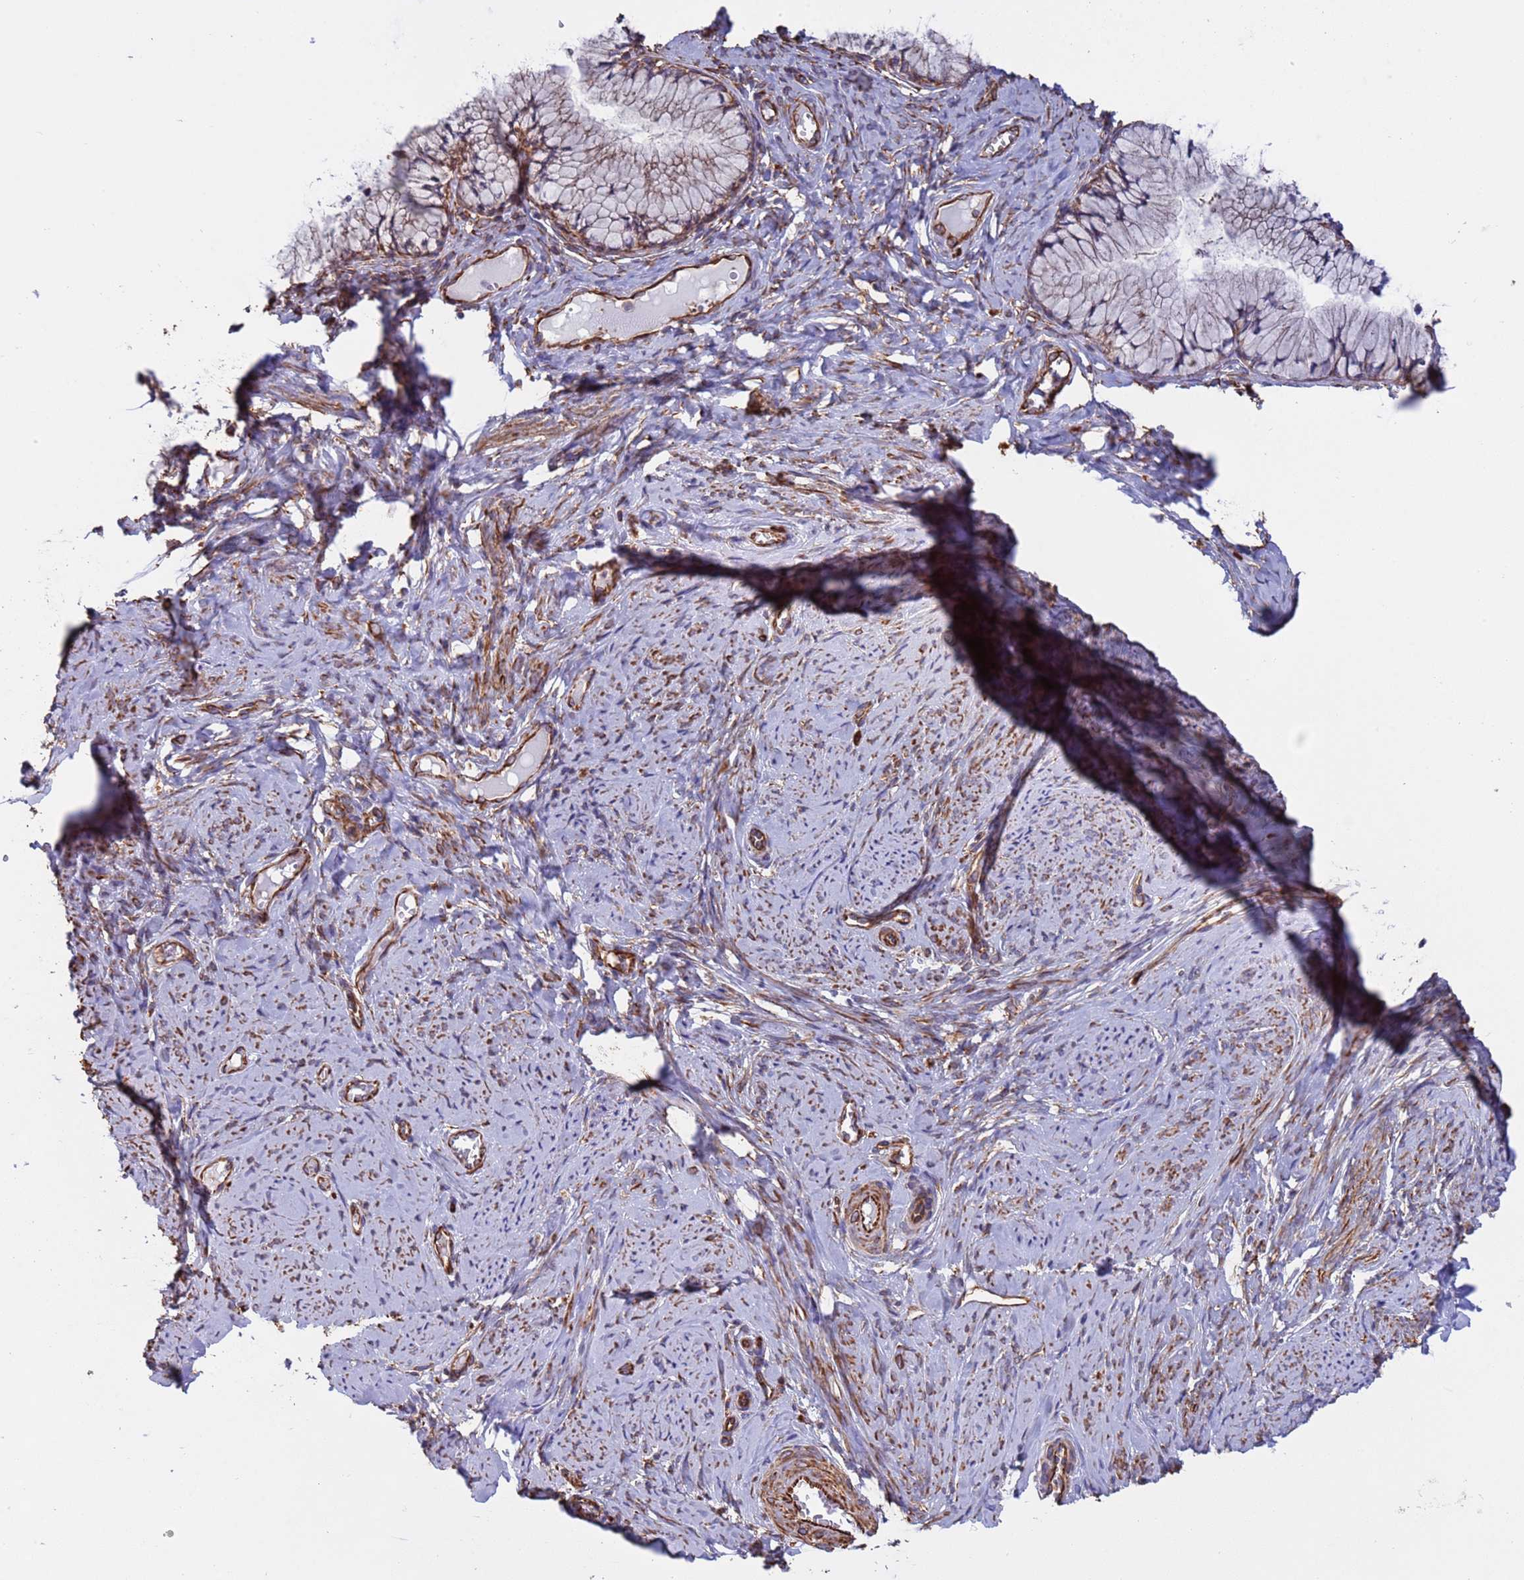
{"staining": {"intensity": "moderate", "quantity": "25%-75%", "location": "cytoplasmic/membranous"}, "tissue": "cervix", "cell_type": "Glandular cells", "image_type": "normal", "snomed": [{"axis": "morphology", "description": "Normal tissue, NOS"}, {"axis": "topography", "description": "Cervix"}], "caption": "Protein staining by immunohistochemistry displays moderate cytoplasmic/membranous positivity in approximately 25%-75% of glandular cells in unremarkable cervix.", "gene": "NUDT12", "patient": {"sex": "female", "age": 42}}